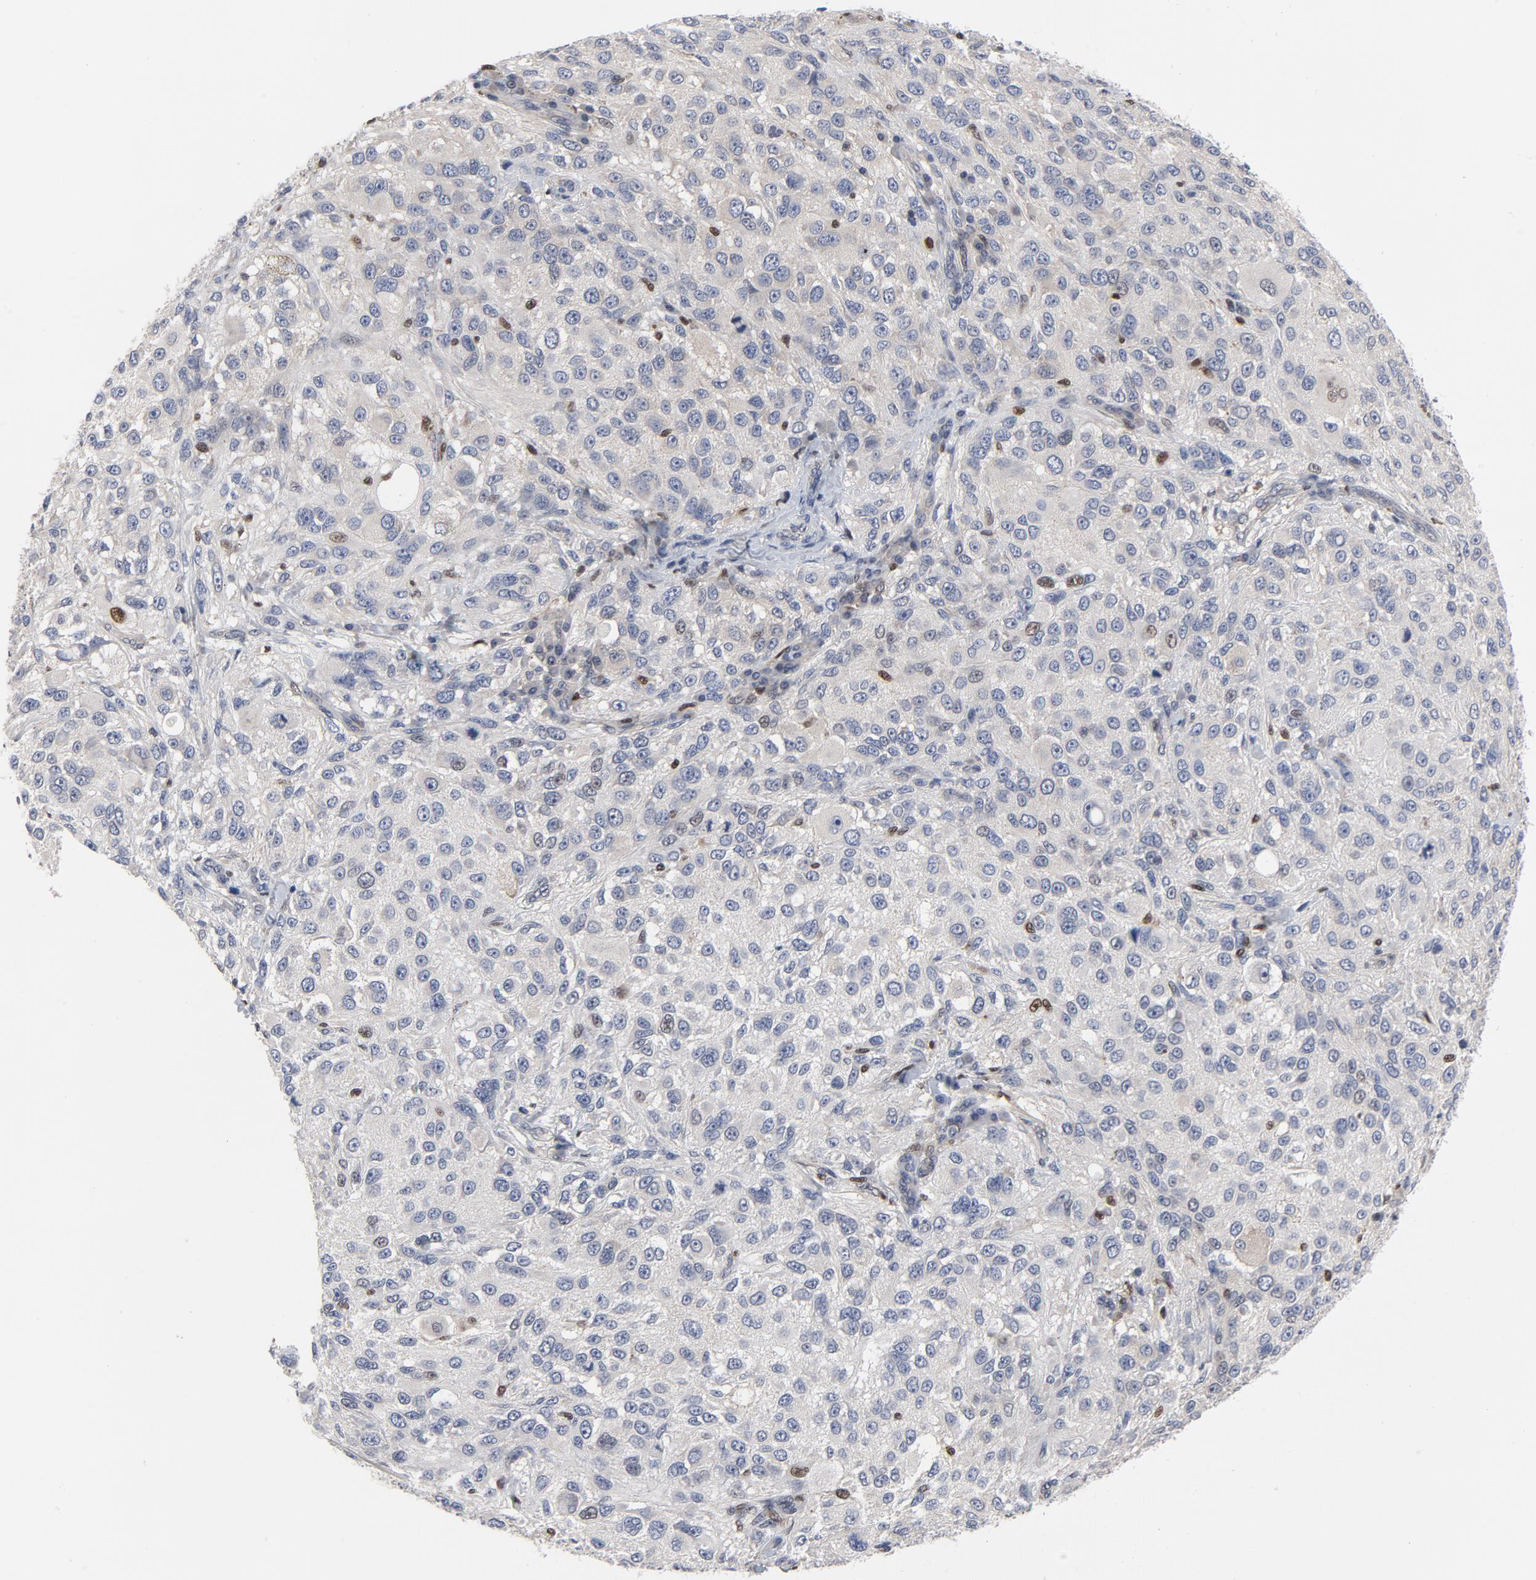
{"staining": {"intensity": "negative", "quantity": "none", "location": "none"}, "tissue": "melanoma", "cell_type": "Tumor cells", "image_type": "cancer", "snomed": [{"axis": "morphology", "description": "Necrosis, NOS"}, {"axis": "morphology", "description": "Malignant melanoma, NOS"}, {"axis": "topography", "description": "Skin"}], "caption": "Photomicrograph shows no protein positivity in tumor cells of malignant melanoma tissue.", "gene": "NFKB1", "patient": {"sex": "female", "age": 87}}